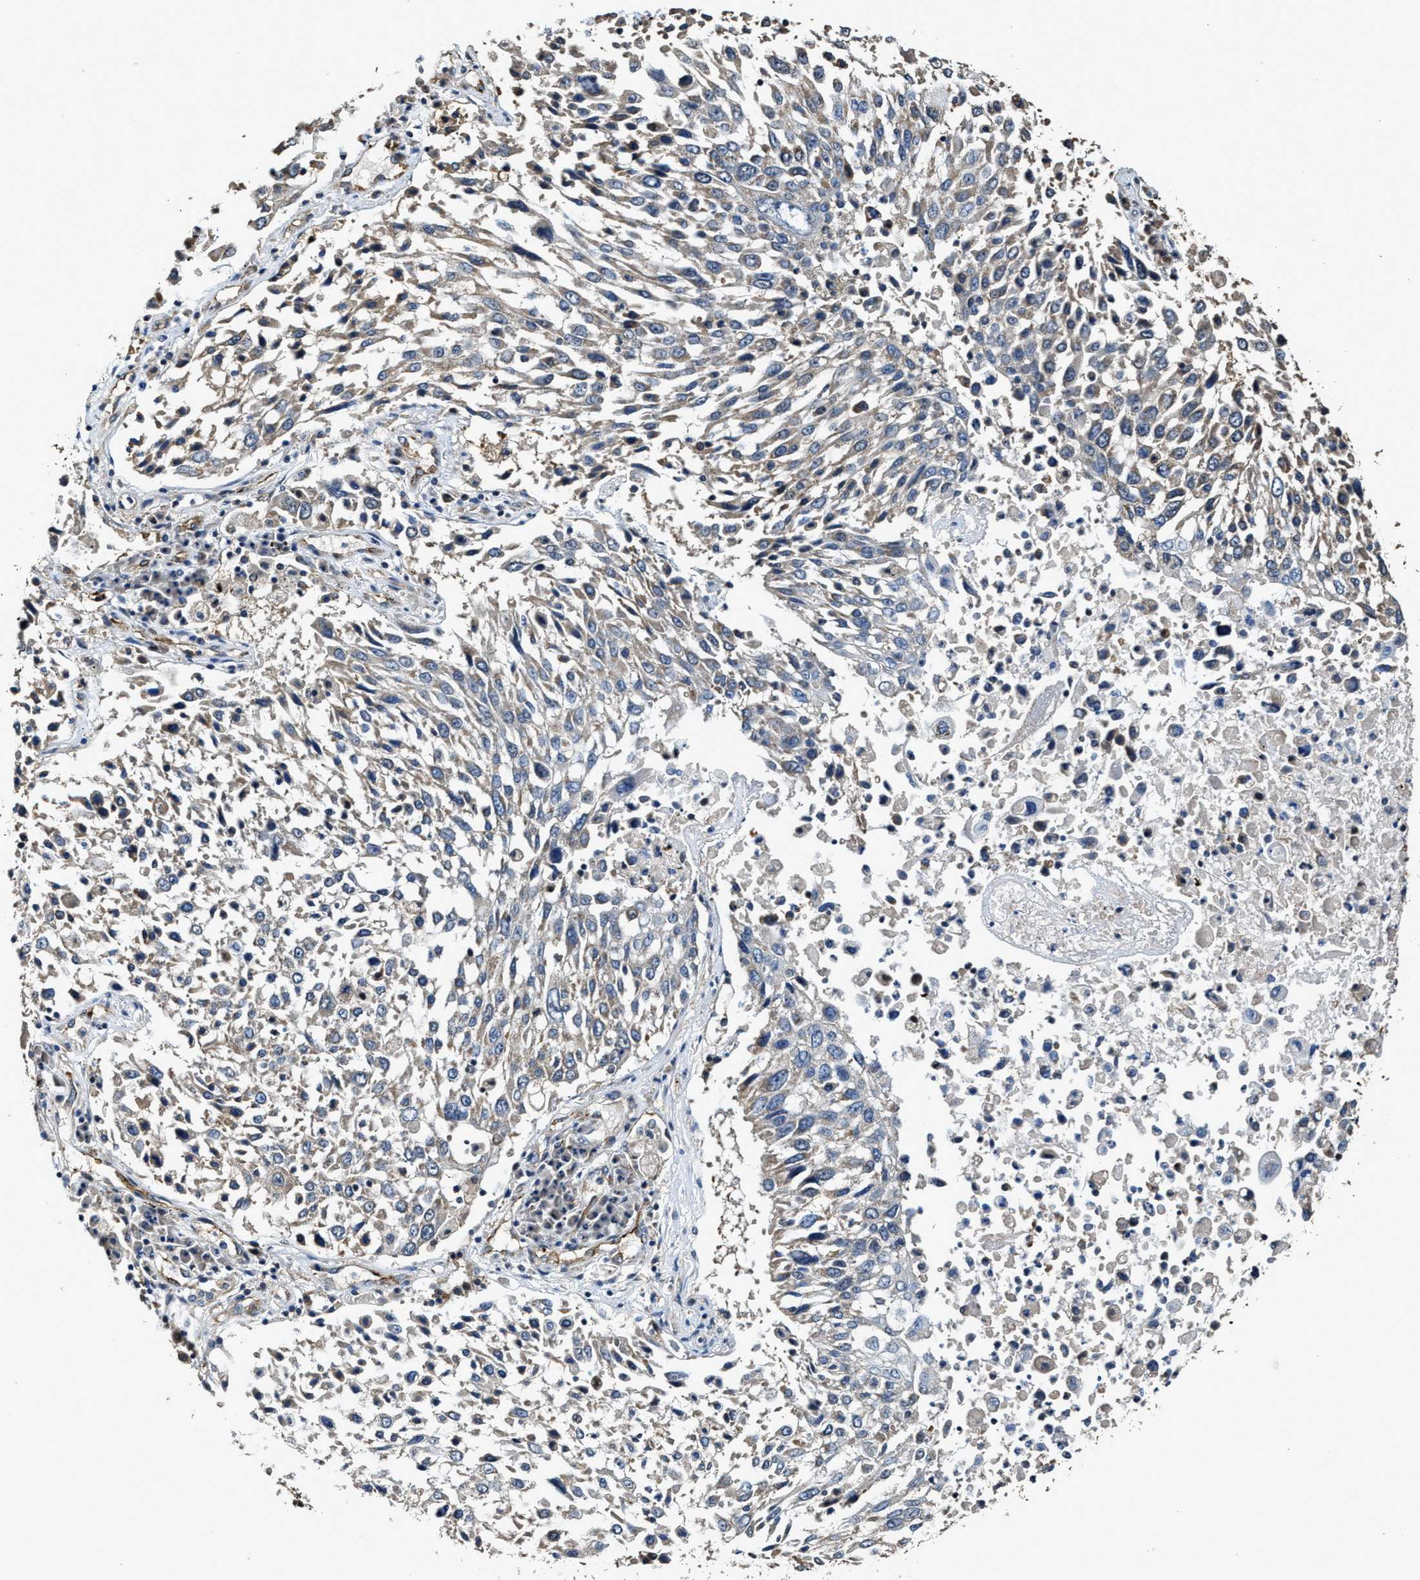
{"staining": {"intensity": "weak", "quantity": "<25%", "location": "cytoplasmic/membranous"}, "tissue": "lung cancer", "cell_type": "Tumor cells", "image_type": "cancer", "snomed": [{"axis": "morphology", "description": "Squamous cell carcinoma, NOS"}, {"axis": "topography", "description": "Lung"}], "caption": "Tumor cells show no significant protein expression in lung cancer.", "gene": "GFRA3", "patient": {"sex": "male", "age": 65}}